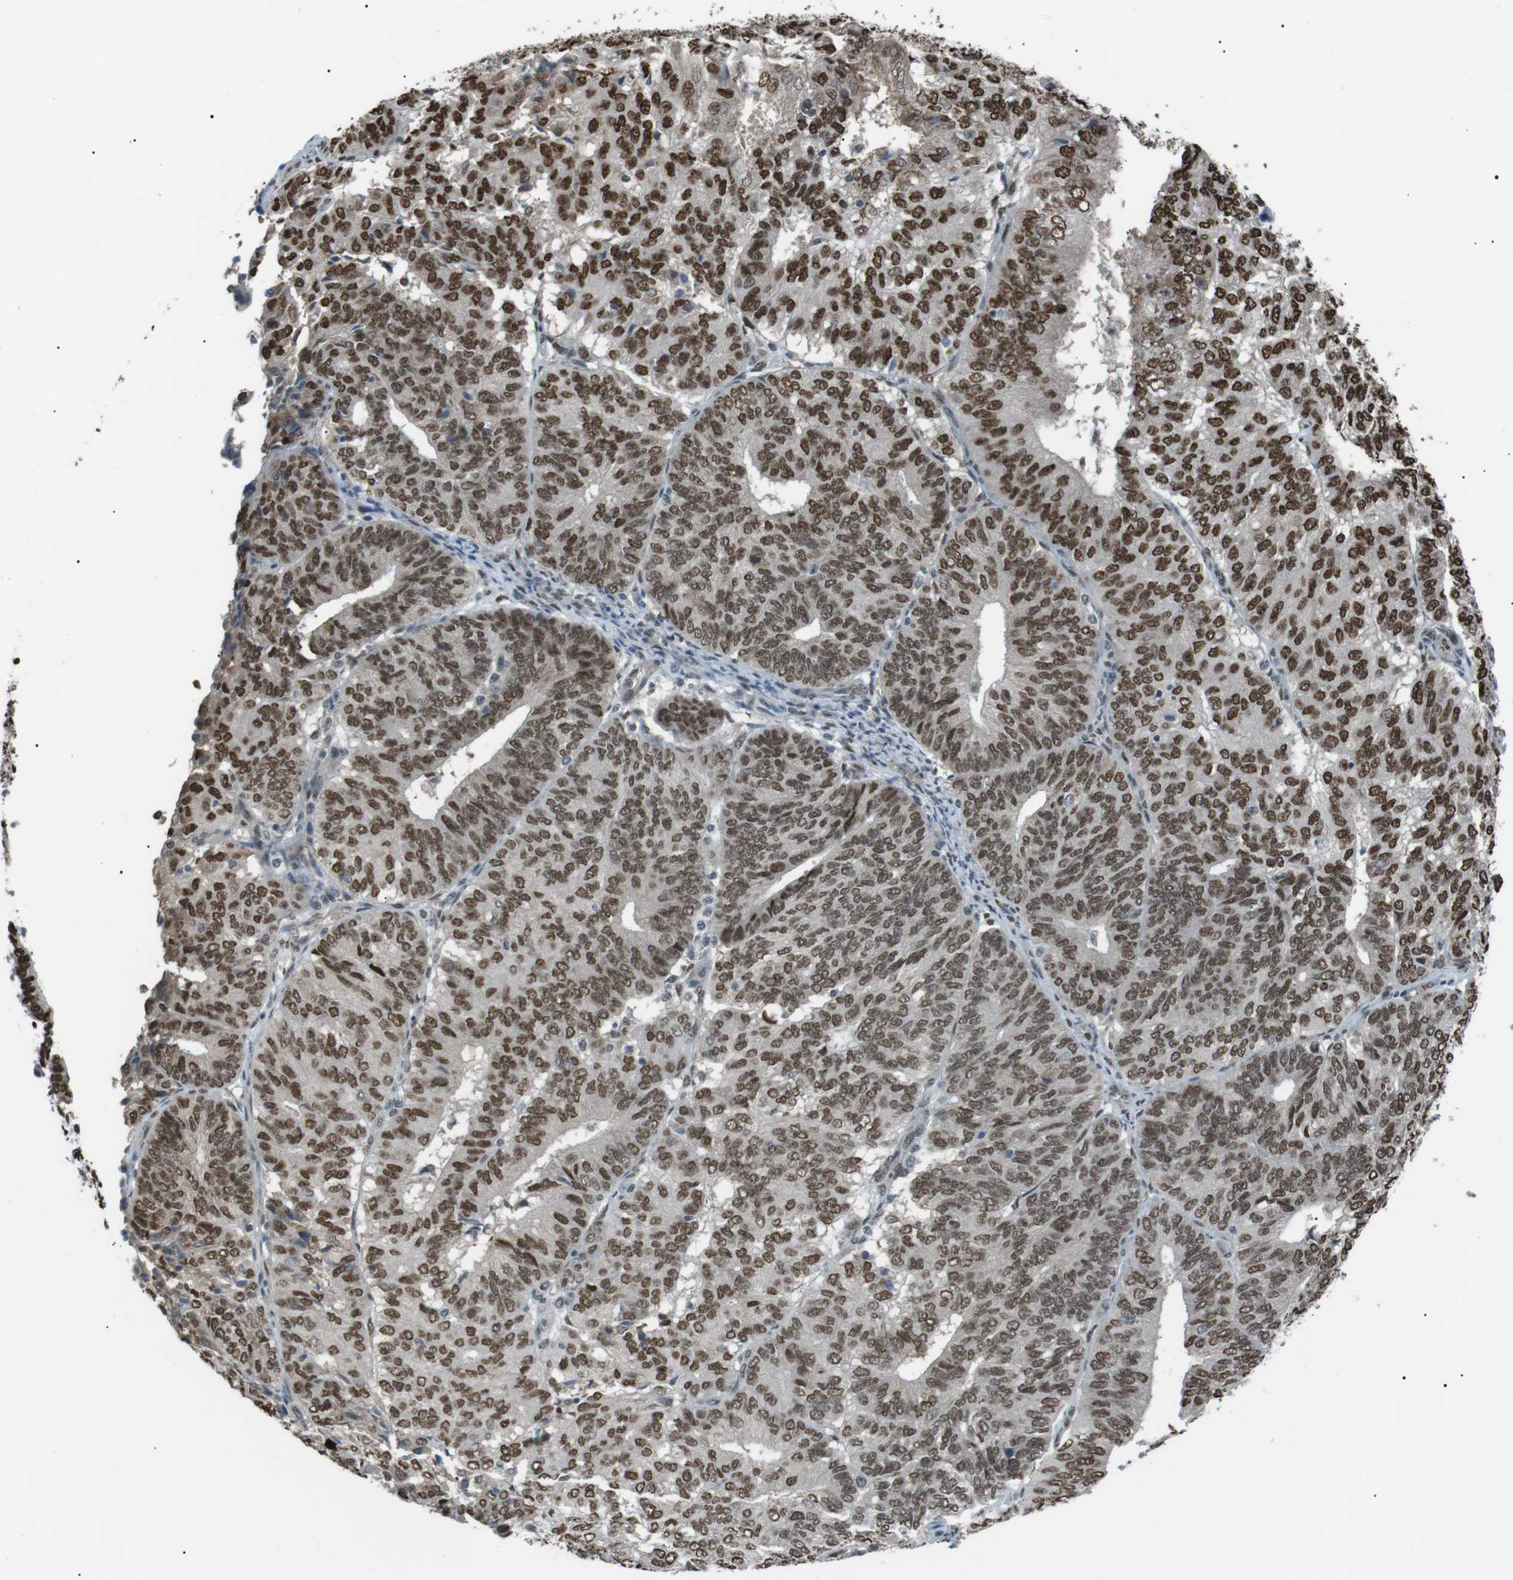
{"staining": {"intensity": "moderate", "quantity": ">75%", "location": "nuclear"}, "tissue": "endometrial cancer", "cell_type": "Tumor cells", "image_type": "cancer", "snomed": [{"axis": "morphology", "description": "Adenocarcinoma, NOS"}, {"axis": "topography", "description": "Uterus"}], "caption": "Protein analysis of endometrial cancer (adenocarcinoma) tissue demonstrates moderate nuclear positivity in approximately >75% of tumor cells.", "gene": "SRPK2", "patient": {"sex": "female", "age": 60}}